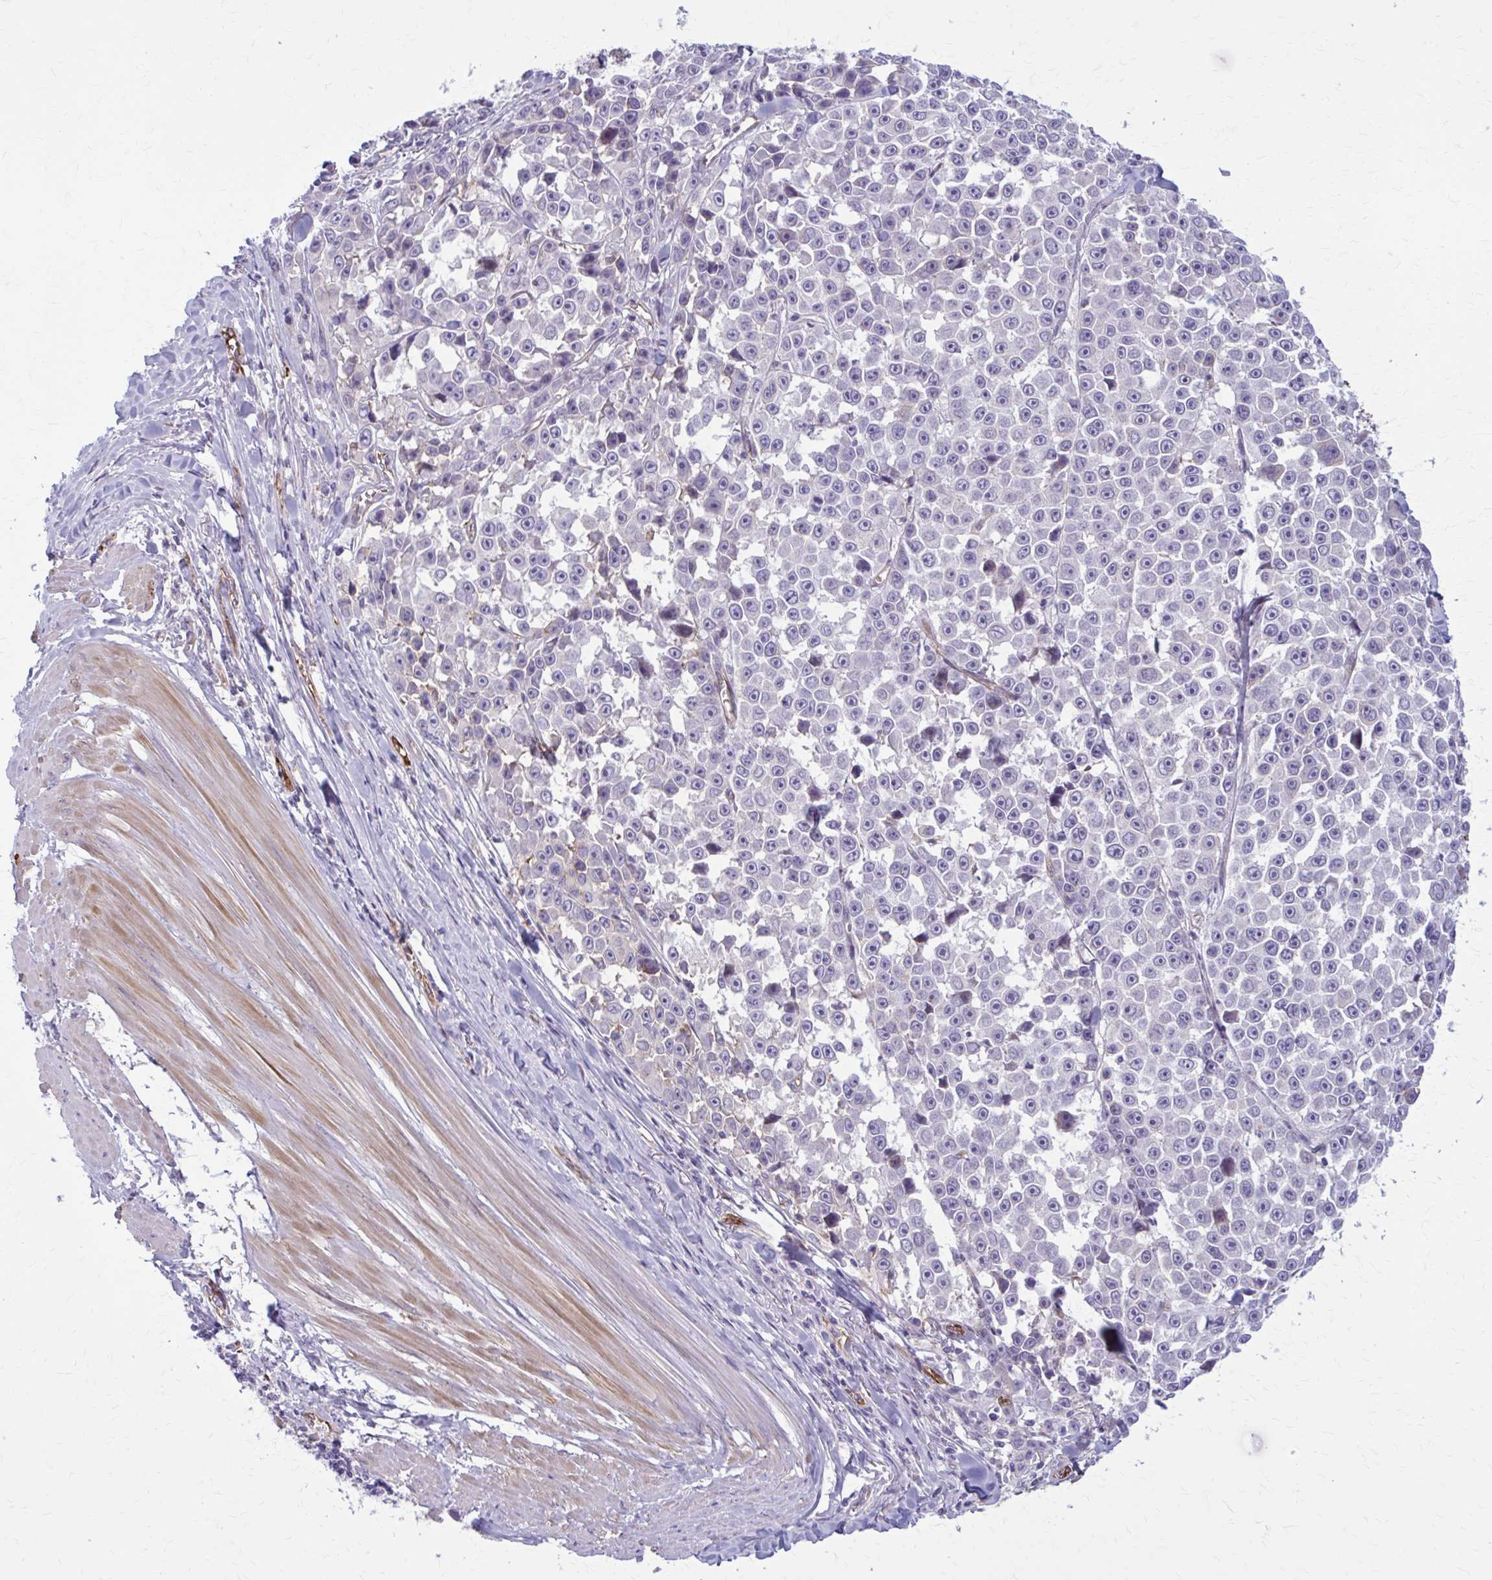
{"staining": {"intensity": "negative", "quantity": "none", "location": "none"}, "tissue": "melanoma", "cell_type": "Tumor cells", "image_type": "cancer", "snomed": [{"axis": "morphology", "description": "Malignant melanoma, NOS"}, {"axis": "topography", "description": "Skin"}], "caption": "Protein analysis of malignant melanoma demonstrates no significant positivity in tumor cells.", "gene": "ZDHHC7", "patient": {"sex": "female", "age": 66}}